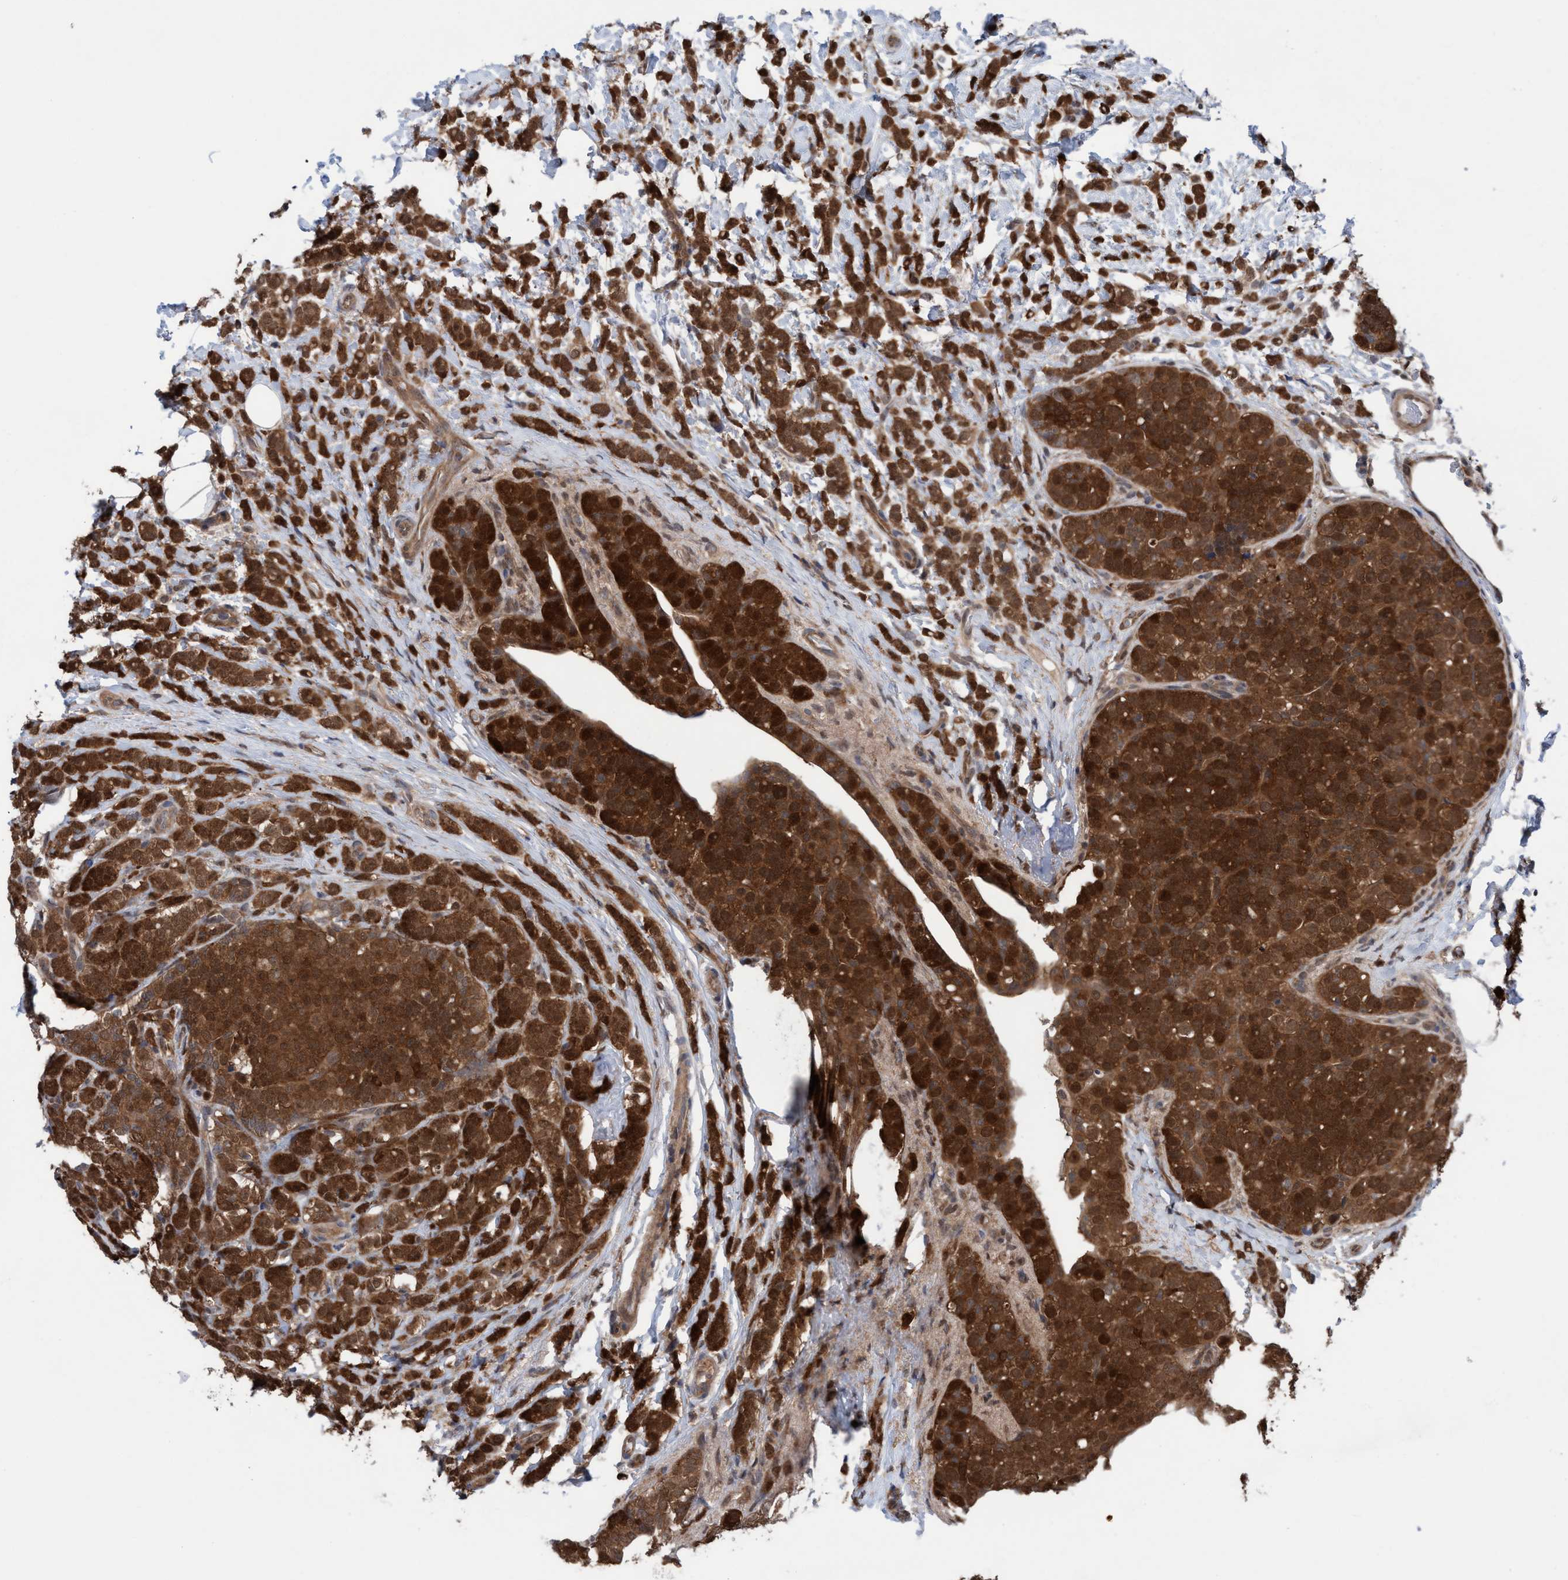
{"staining": {"intensity": "strong", "quantity": ">75%", "location": "cytoplasmic/membranous"}, "tissue": "breast cancer", "cell_type": "Tumor cells", "image_type": "cancer", "snomed": [{"axis": "morphology", "description": "Lobular carcinoma"}, {"axis": "topography", "description": "Breast"}], "caption": "Lobular carcinoma (breast) was stained to show a protein in brown. There is high levels of strong cytoplasmic/membranous expression in about >75% of tumor cells. The staining was performed using DAB (3,3'-diaminobenzidine), with brown indicating positive protein expression. Nuclei are stained blue with hematoxylin.", "gene": "GLOD4", "patient": {"sex": "female", "age": 50}}